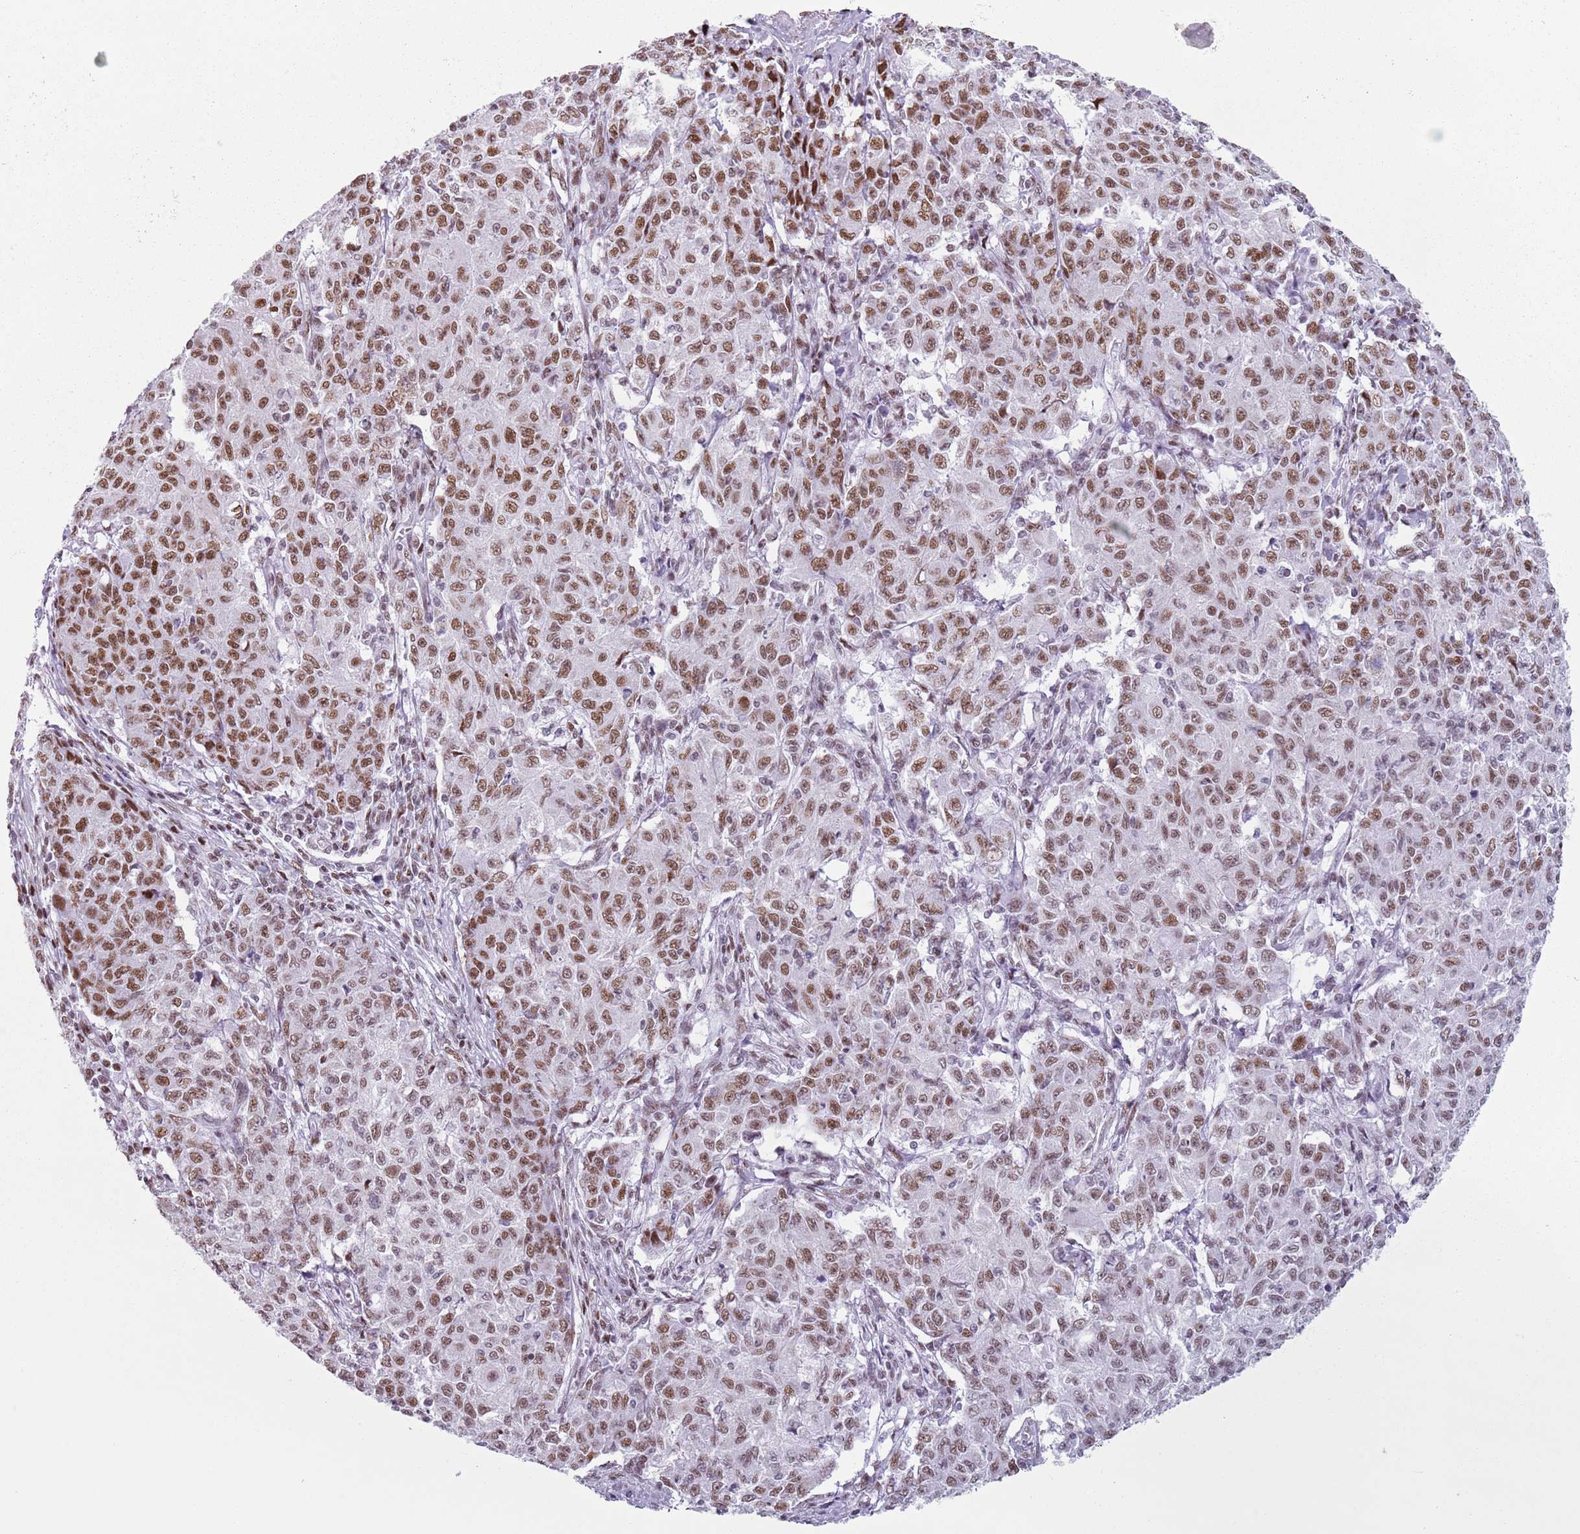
{"staining": {"intensity": "moderate", "quantity": ">75%", "location": "nuclear"}, "tissue": "ovarian cancer", "cell_type": "Tumor cells", "image_type": "cancer", "snomed": [{"axis": "morphology", "description": "Carcinoma, endometroid"}, {"axis": "topography", "description": "Ovary"}], "caption": "Ovarian endometroid carcinoma was stained to show a protein in brown. There is medium levels of moderate nuclear positivity in approximately >75% of tumor cells.", "gene": "FAM104B", "patient": {"sex": "female", "age": 42}}